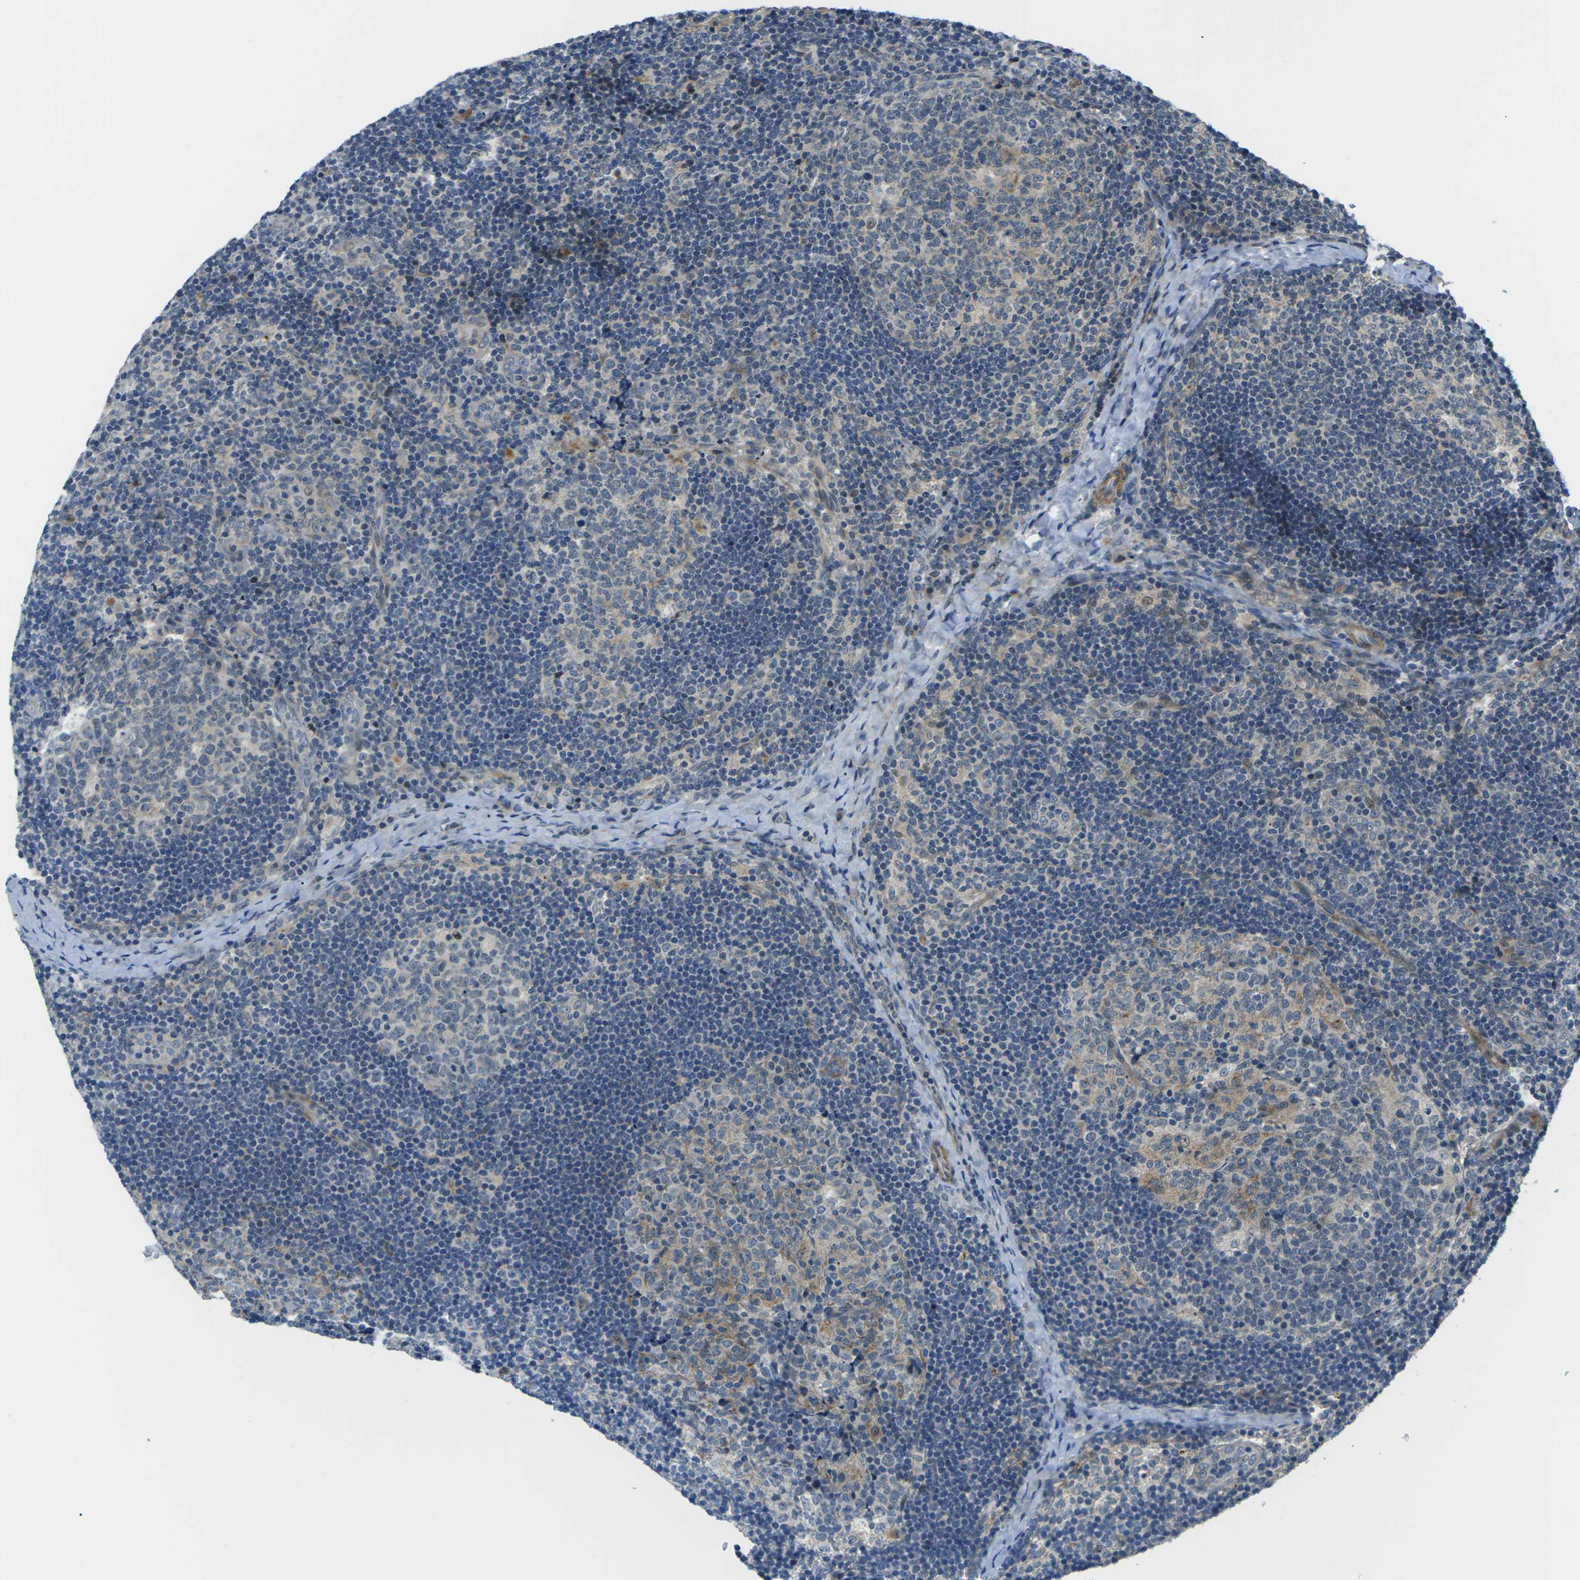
{"staining": {"intensity": "weak", "quantity": "25%-75%", "location": "cytoplasmic/membranous"}, "tissue": "lymph node", "cell_type": "Germinal center cells", "image_type": "normal", "snomed": [{"axis": "morphology", "description": "Normal tissue, NOS"}, {"axis": "topography", "description": "Lymph node"}], "caption": "Immunohistochemical staining of unremarkable lymph node demonstrates 25%-75% levels of weak cytoplasmic/membranous protein positivity in about 25%-75% of germinal center cells.", "gene": "SLC13A3", "patient": {"sex": "female", "age": 14}}